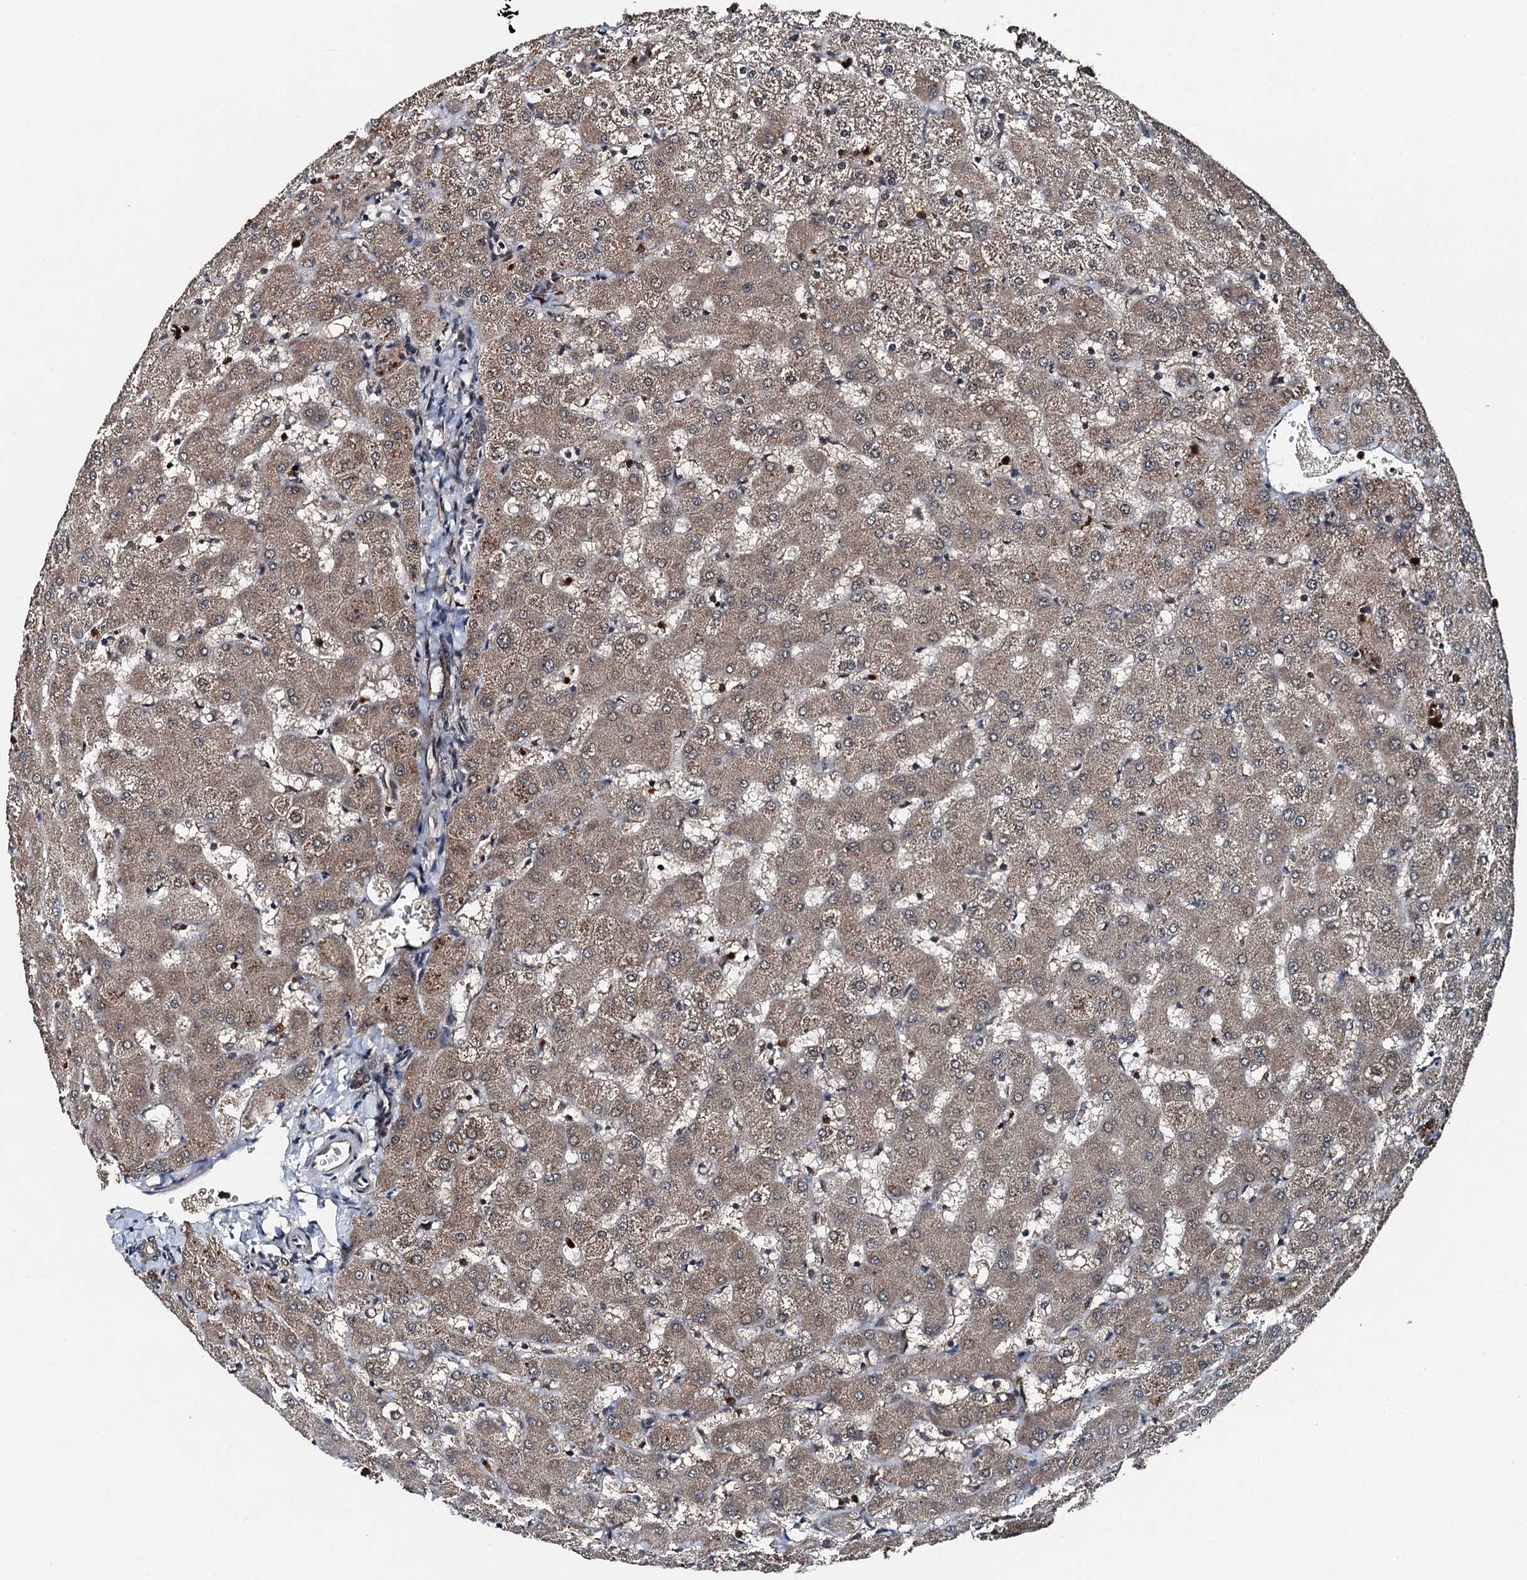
{"staining": {"intensity": "weak", "quantity": ">75%", "location": "cytoplasmic/membranous"}, "tissue": "liver", "cell_type": "Cholangiocytes", "image_type": "normal", "snomed": [{"axis": "morphology", "description": "Normal tissue, NOS"}, {"axis": "topography", "description": "Liver"}], "caption": "Liver stained for a protein reveals weak cytoplasmic/membranous positivity in cholangiocytes. (DAB (3,3'-diaminobenzidine) IHC, brown staining for protein, blue staining for nuclei).", "gene": "UBXN6", "patient": {"sex": "female", "age": 63}}